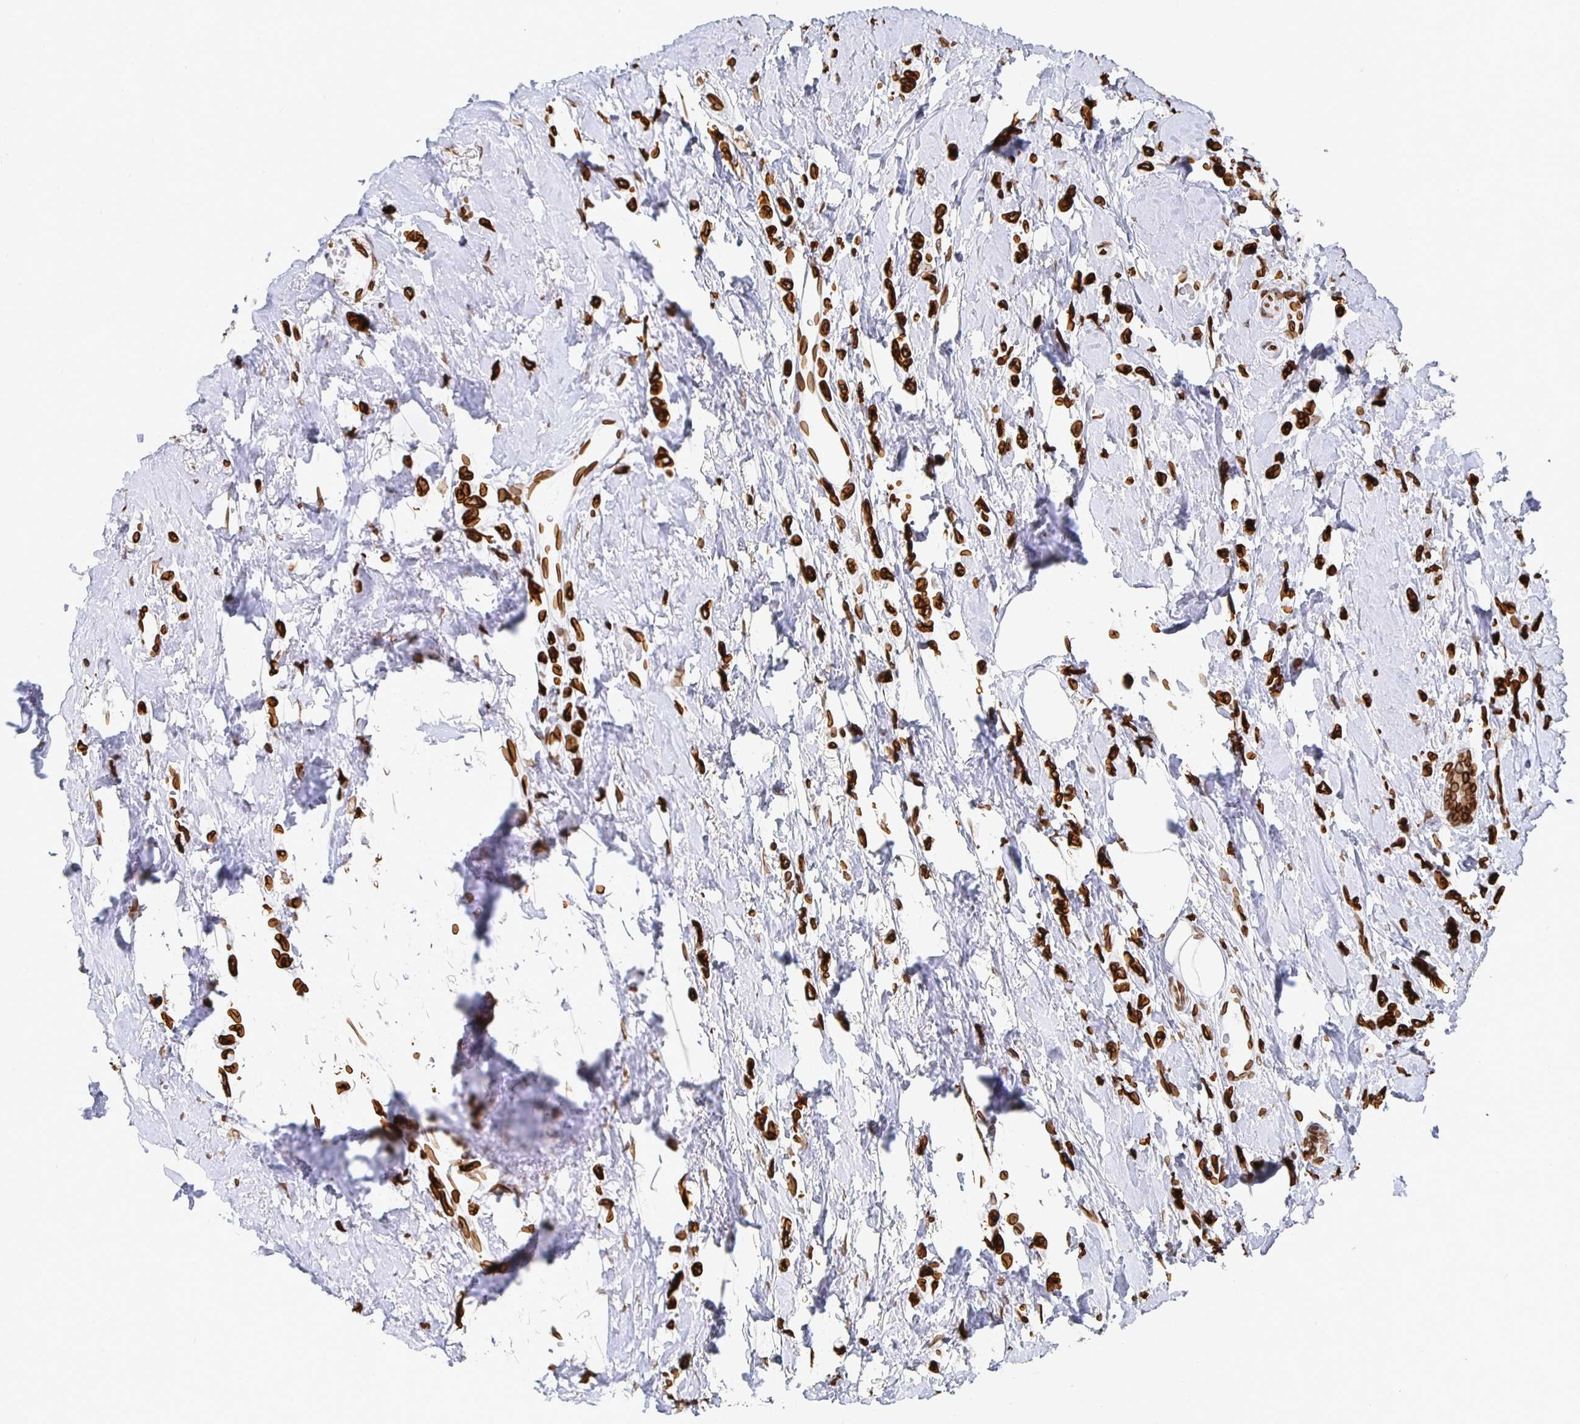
{"staining": {"intensity": "strong", "quantity": ">75%", "location": "cytoplasmic/membranous,nuclear"}, "tissue": "breast cancer", "cell_type": "Tumor cells", "image_type": "cancer", "snomed": [{"axis": "morphology", "description": "Lobular carcinoma"}, {"axis": "topography", "description": "Breast"}], "caption": "Tumor cells reveal high levels of strong cytoplasmic/membranous and nuclear staining in approximately >75% of cells in lobular carcinoma (breast).", "gene": "LMNB1", "patient": {"sex": "female", "age": 66}}